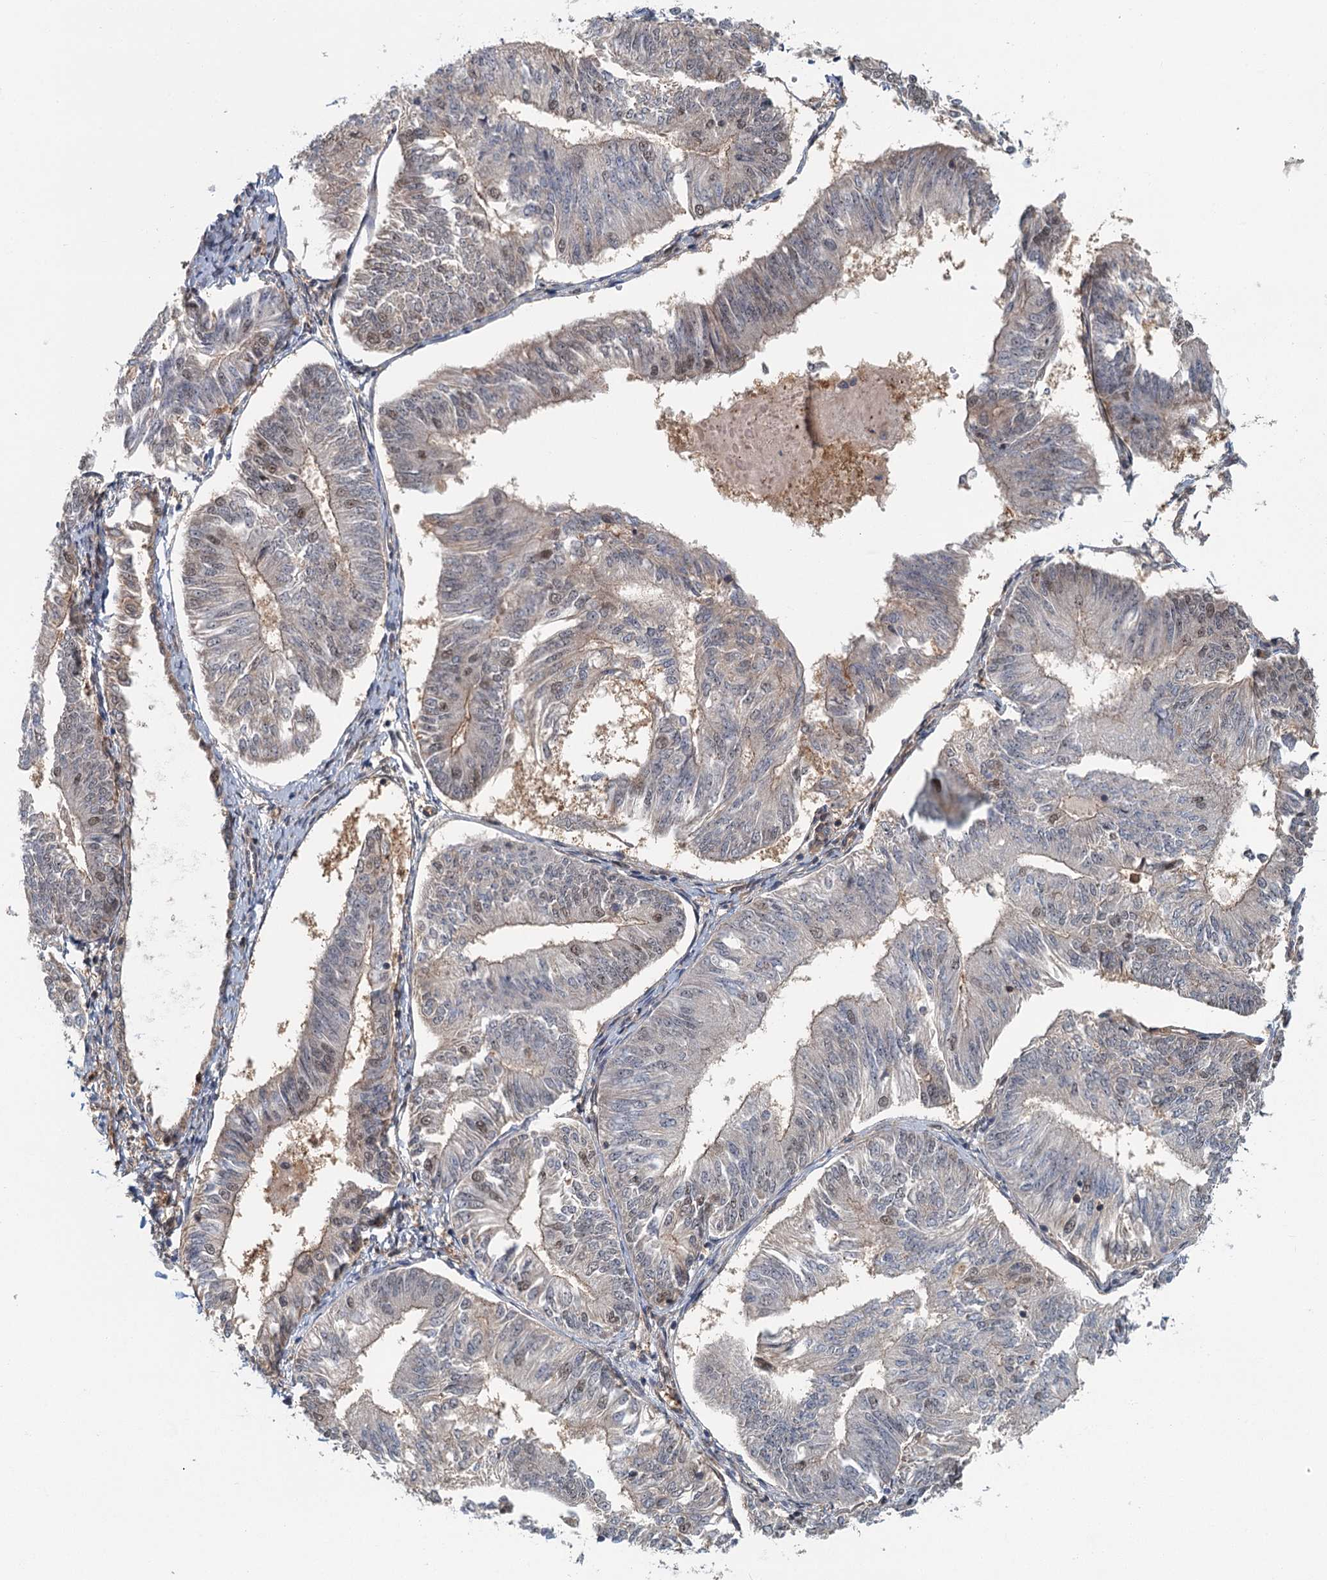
{"staining": {"intensity": "weak", "quantity": "<25%", "location": "nuclear"}, "tissue": "endometrial cancer", "cell_type": "Tumor cells", "image_type": "cancer", "snomed": [{"axis": "morphology", "description": "Adenocarcinoma, NOS"}, {"axis": "topography", "description": "Endometrium"}], "caption": "DAB immunohistochemical staining of endometrial adenocarcinoma displays no significant expression in tumor cells.", "gene": "TAS2R42", "patient": {"sex": "female", "age": 58}}